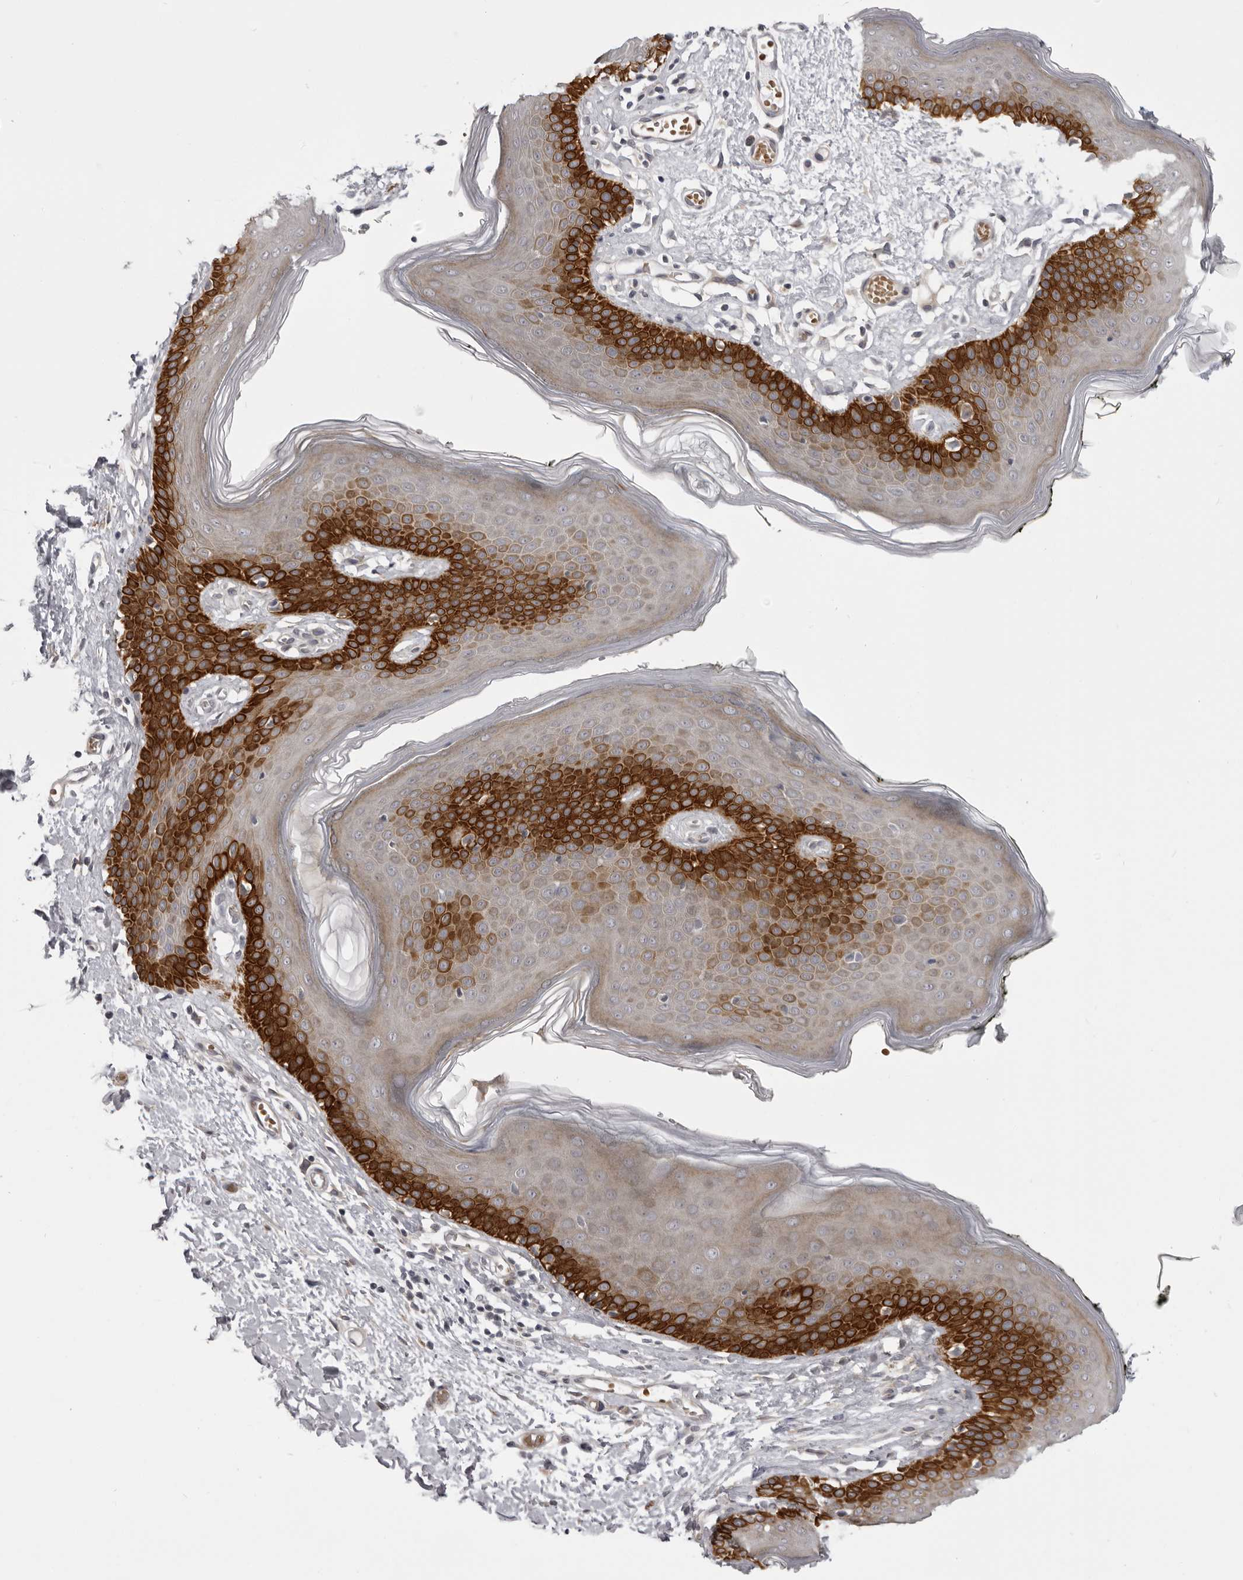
{"staining": {"intensity": "strong", "quantity": "25%-75%", "location": "cytoplasmic/membranous"}, "tissue": "skin", "cell_type": "Epidermal cells", "image_type": "normal", "snomed": [{"axis": "morphology", "description": "Normal tissue, NOS"}, {"axis": "morphology", "description": "Inflammation, NOS"}, {"axis": "topography", "description": "Vulva"}], "caption": "Immunohistochemical staining of benign skin shows strong cytoplasmic/membranous protein expression in about 25%-75% of epidermal cells.", "gene": "EPHA10", "patient": {"sex": "female", "age": 84}}